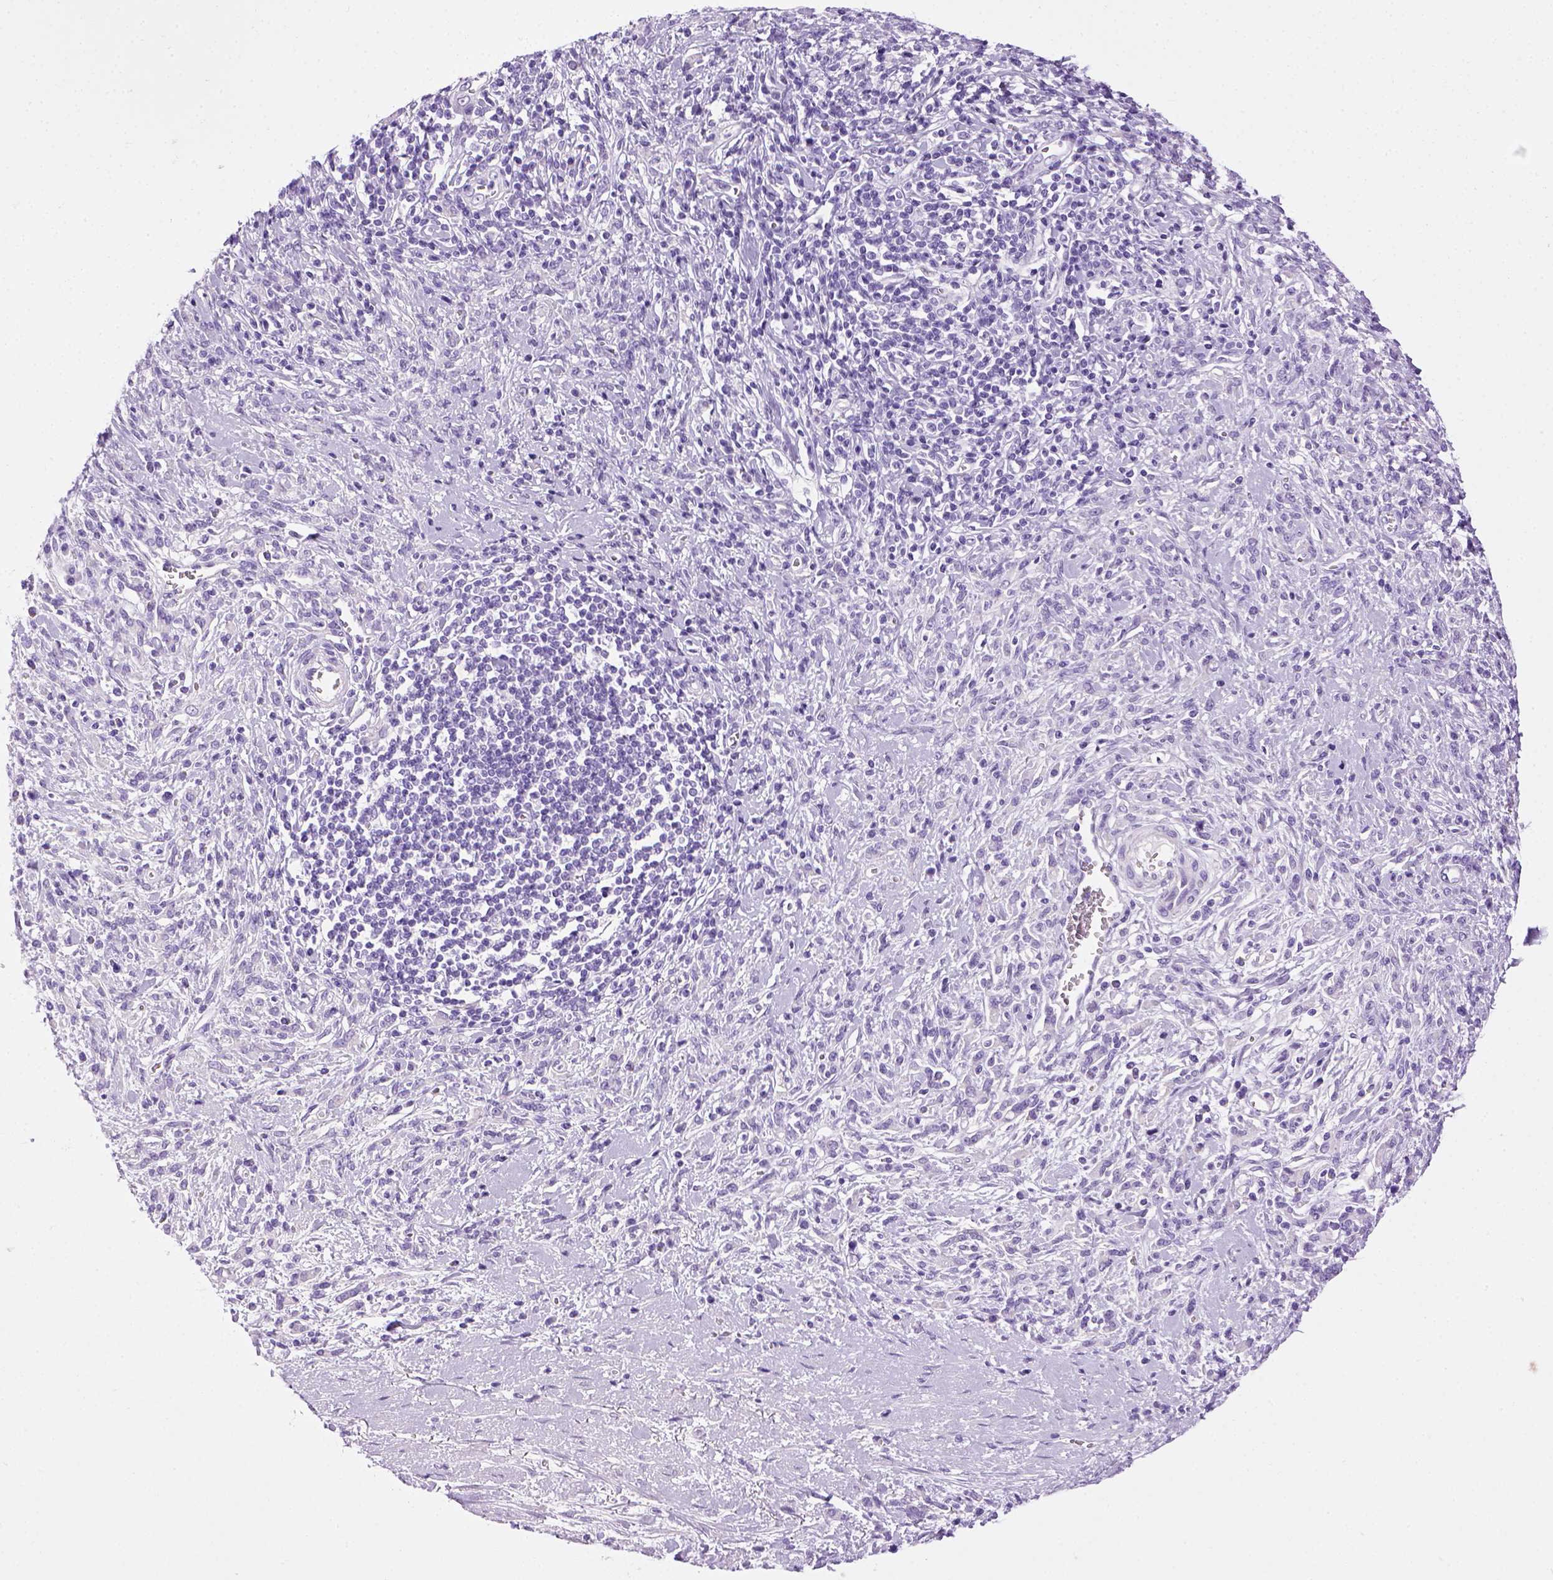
{"staining": {"intensity": "negative", "quantity": "none", "location": "none"}, "tissue": "stomach cancer", "cell_type": "Tumor cells", "image_type": "cancer", "snomed": [{"axis": "morphology", "description": "Adenocarcinoma, NOS"}, {"axis": "topography", "description": "Stomach"}], "caption": "There is no significant positivity in tumor cells of stomach adenocarcinoma.", "gene": "SGCG", "patient": {"sex": "female", "age": 57}}